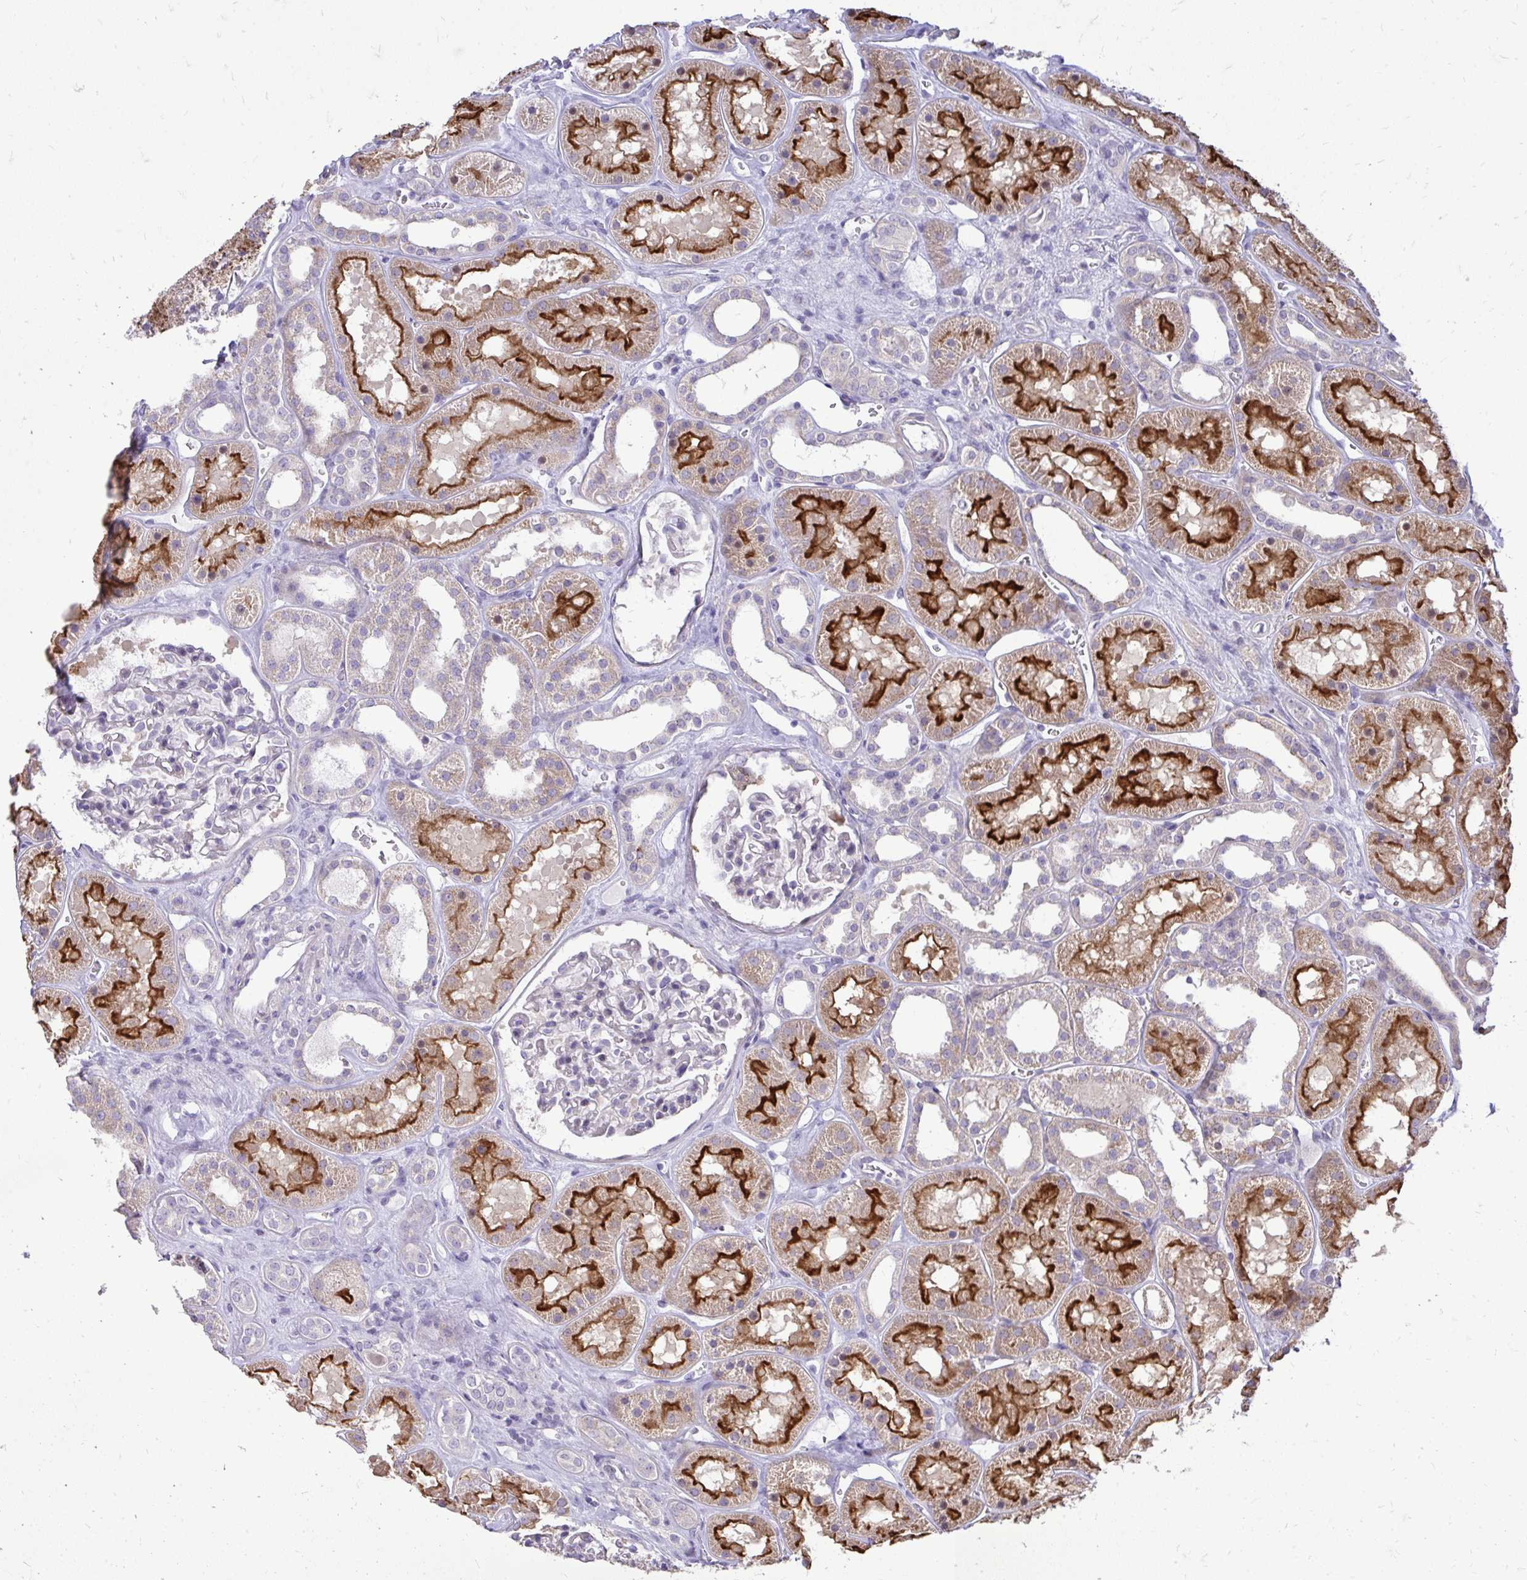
{"staining": {"intensity": "negative", "quantity": "none", "location": "none"}, "tissue": "kidney", "cell_type": "Cells in glomeruli", "image_type": "normal", "snomed": [{"axis": "morphology", "description": "Normal tissue, NOS"}, {"axis": "topography", "description": "Kidney"}], "caption": "The photomicrograph exhibits no staining of cells in glomeruli in benign kidney. Nuclei are stained in blue.", "gene": "OR8D1", "patient": {"sex": "female", "age": 41}}